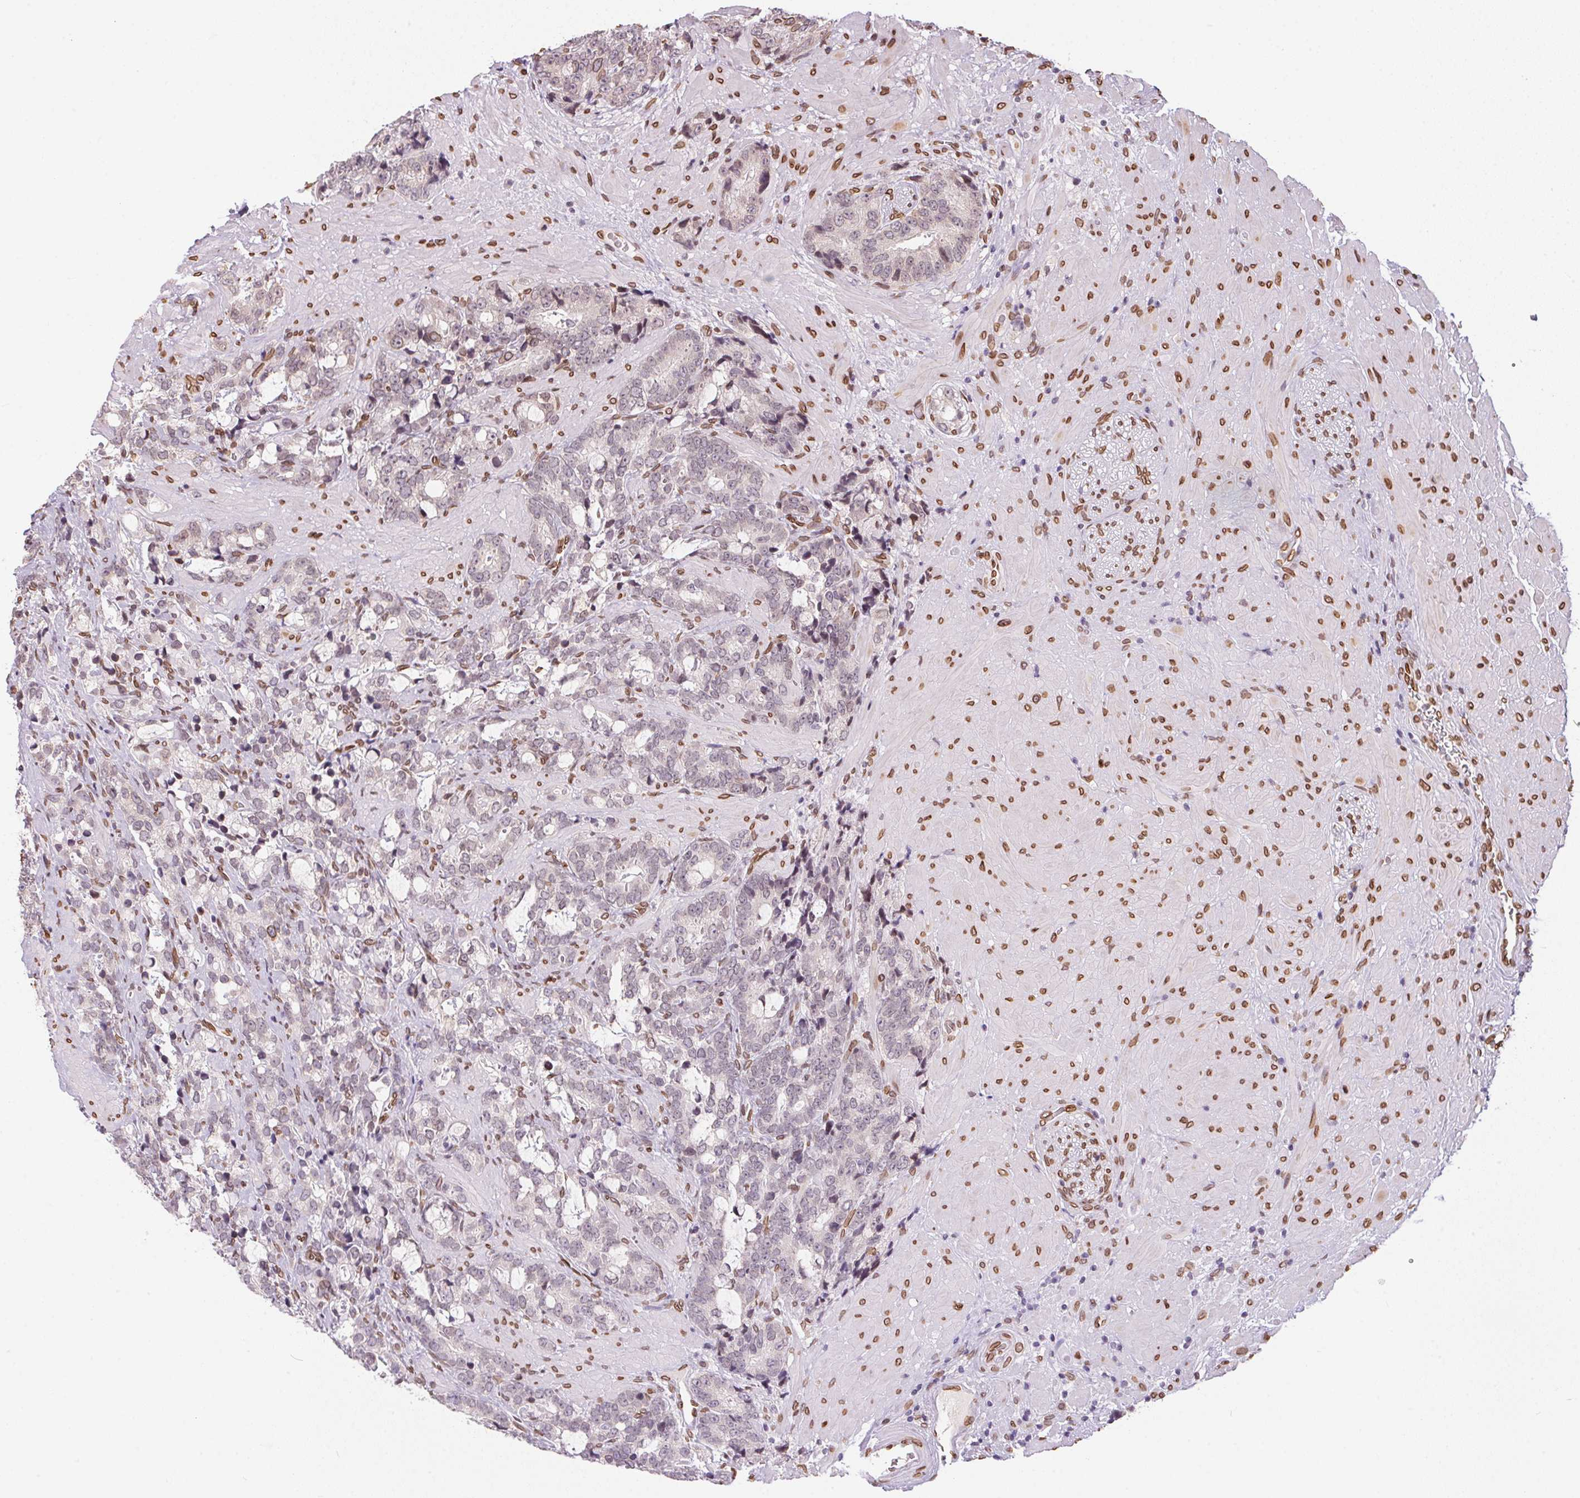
{"staining": {"intensity": "negative", "quantity": "none", "location": "none"}, "tissue": "prostate cancer", "cell_type": "Tumor cells", "image_type": "cancer", "snomed": [{"axis": "morphology", "description": "Adenocarcinoma, High grade"}, {"axis": "topography", "description": "Prostate"}], "caption": "This is an IHC photomicrograph of human adenocarcinoma (high-grade) (prostate). There is no staining in tumor cells.", "gene": "TMEM175", "patient": {"sex": "male", "age": 74}}